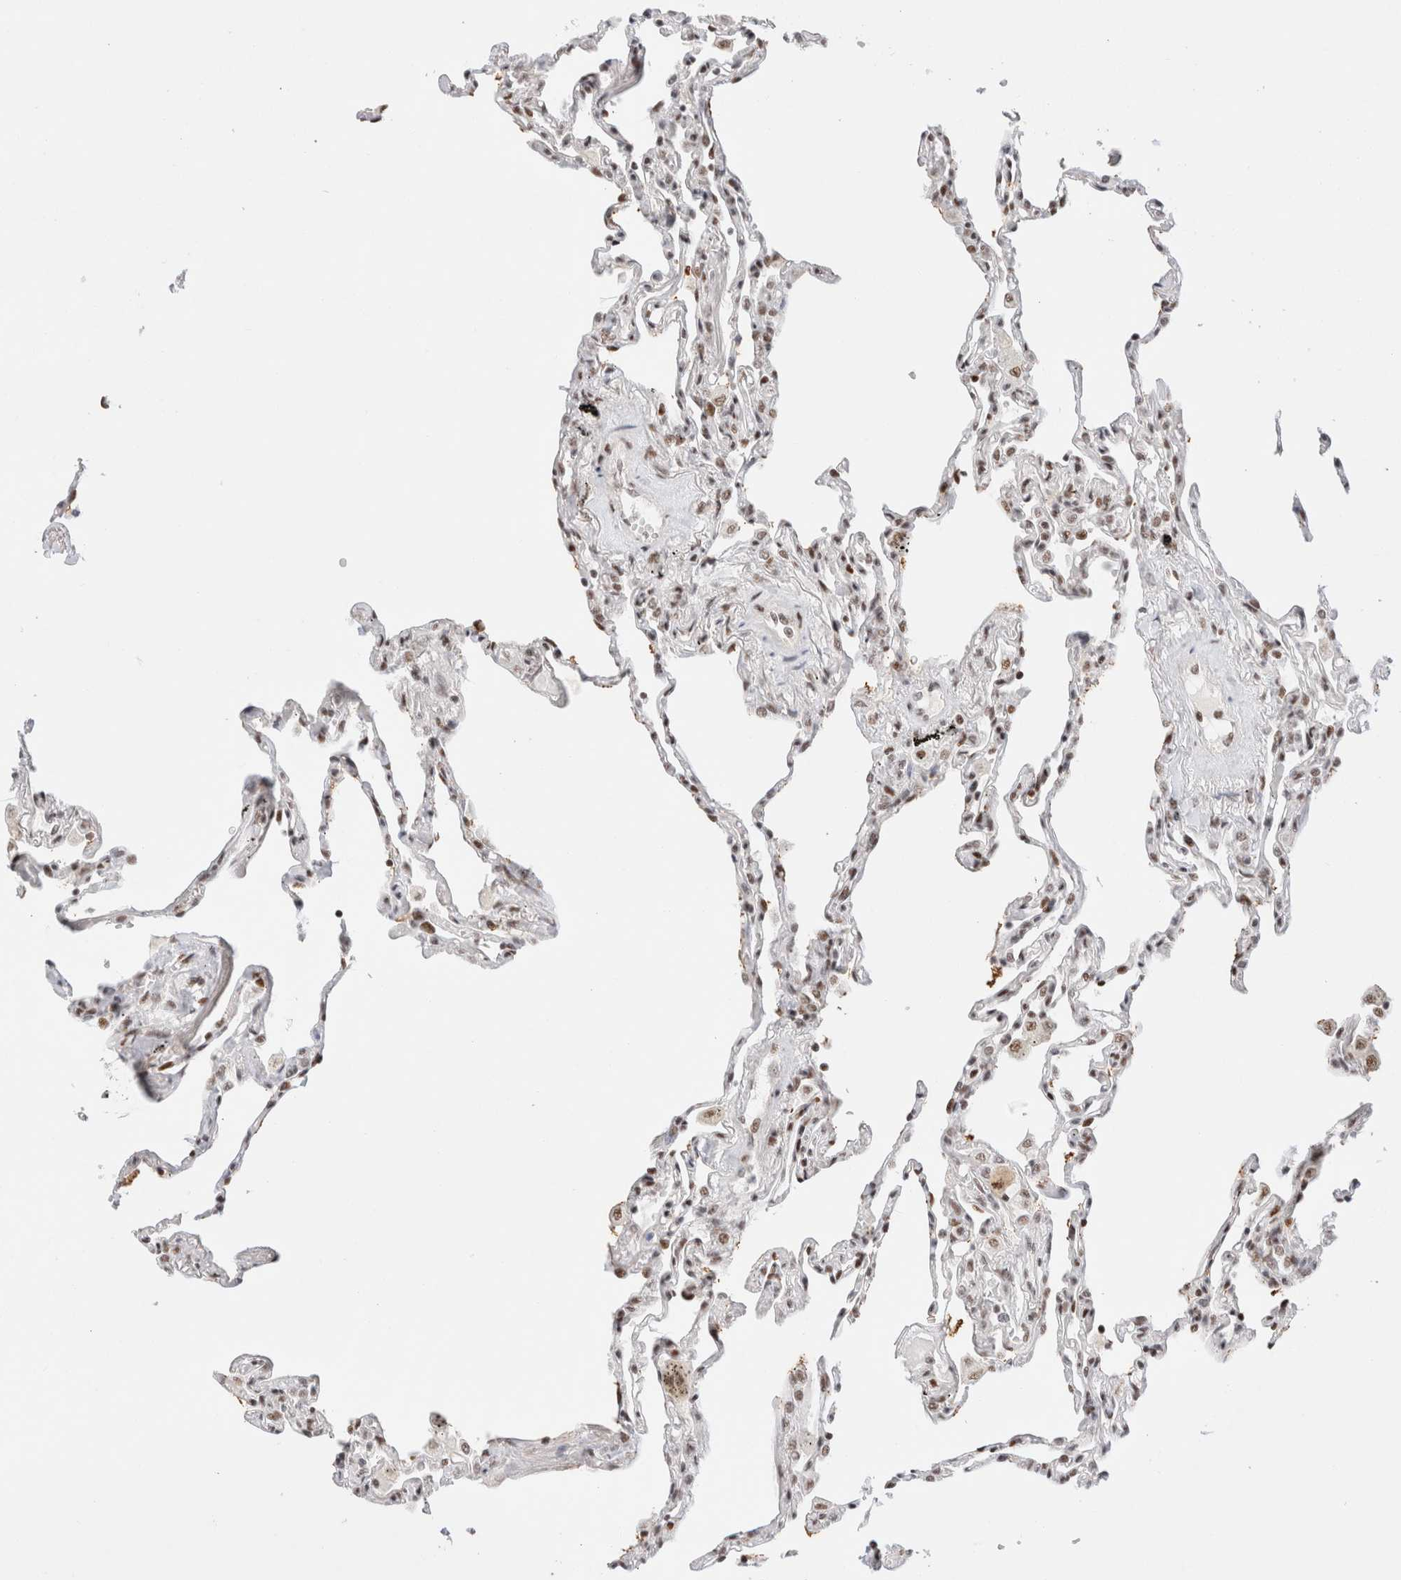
{"staining": {"intensity": "weak", "quantity": ">75%", "location": "nuclear"}, "tissue": "lung", "cell_type": "Alveolar cells", "image_type": "normal", "snomed": [{"axis": "morphology", "description": "Normal tissue, NOS"}, {"axis": "topography", "description": "Lung"}], "caption": "This histopathology image demonstrates immunohistochemistry staining of normal lung, with low weak nuclear positivity in approximately >75% of alveolar cells.", "gene": "ZNF282", "patient": {"sex": "male", "age": 59}}